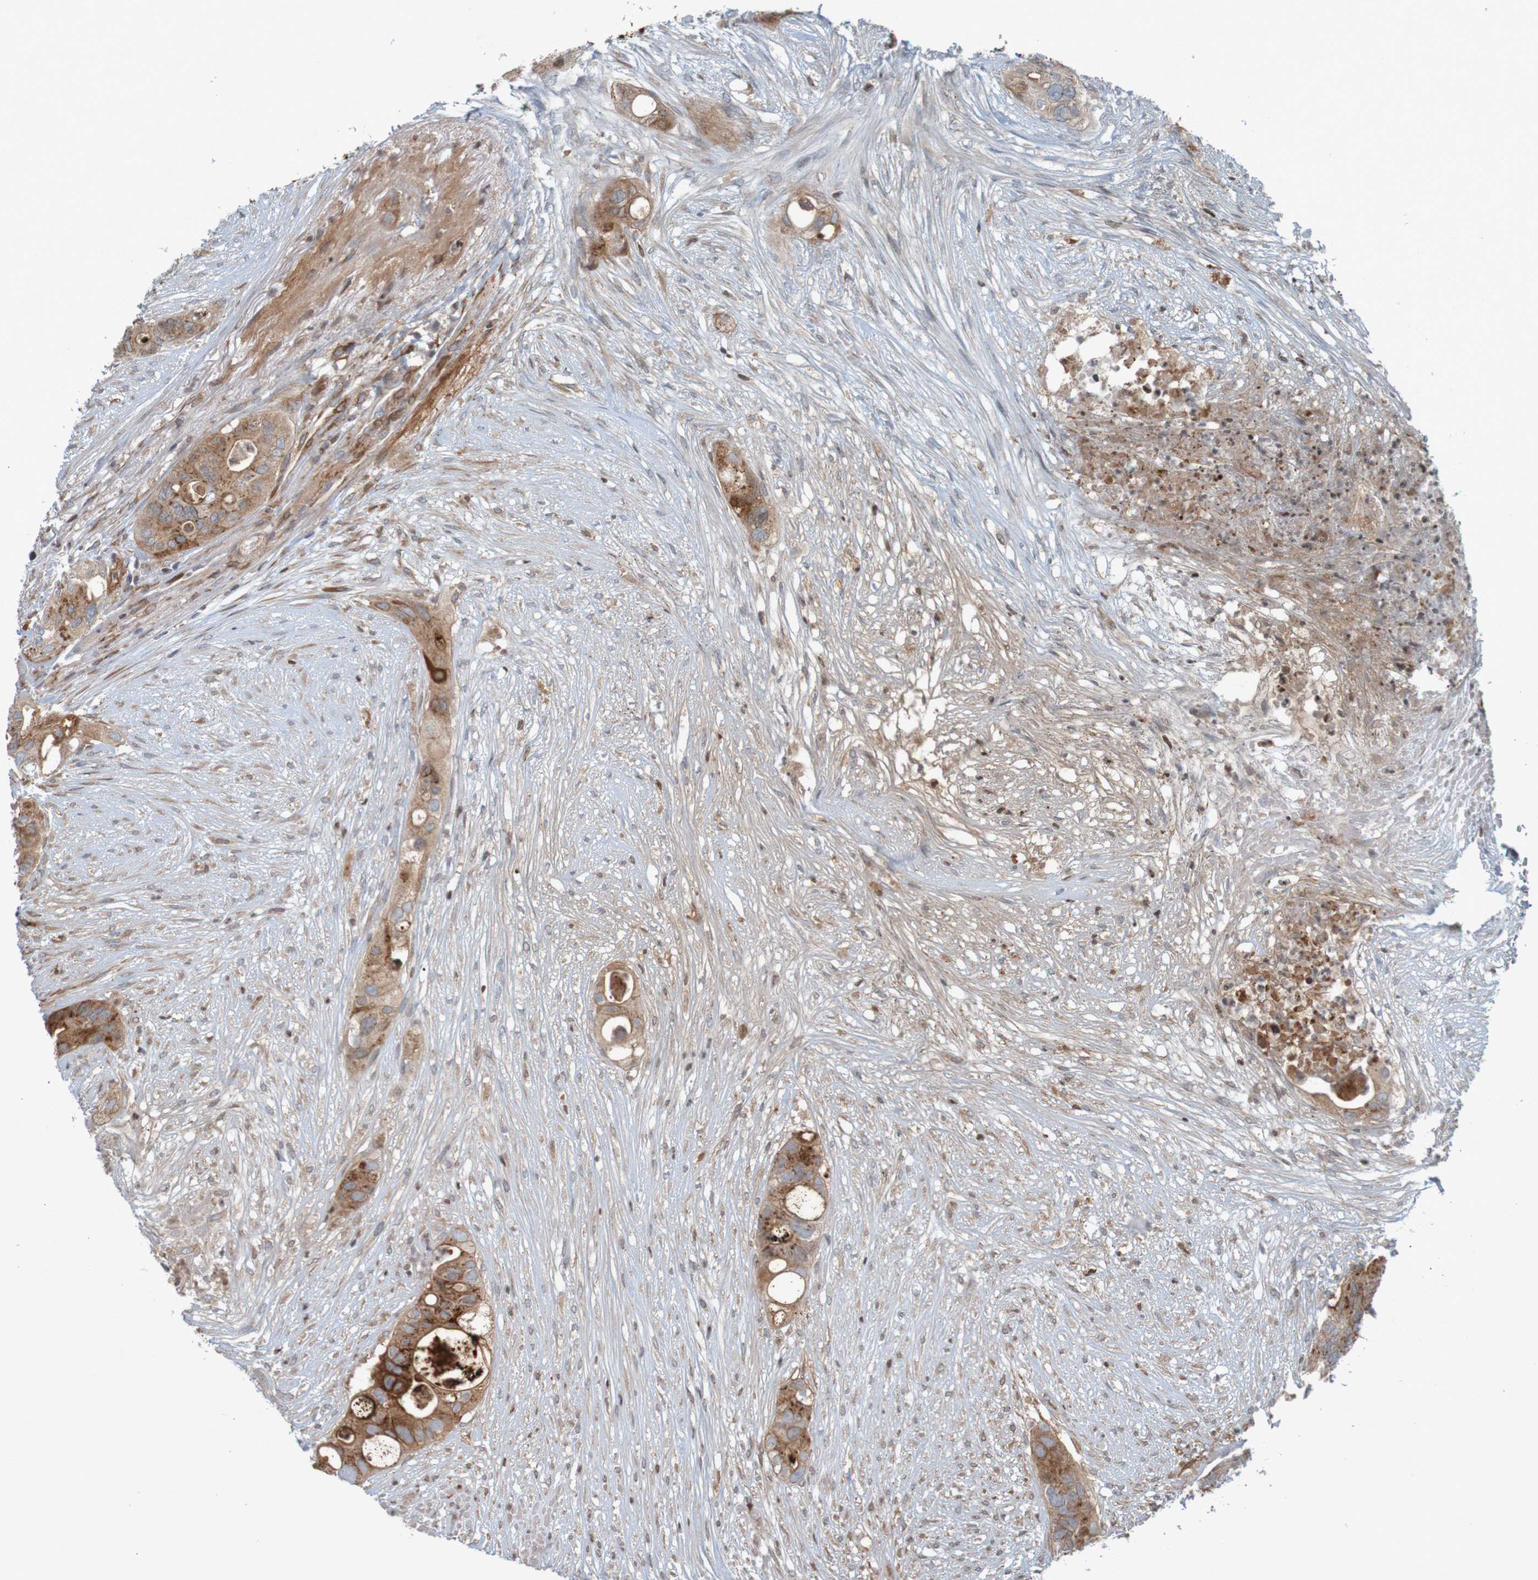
{"staining": {"intensity": "strong", "quantity": ">75%", "location": "cytoplasmic/membranous"}, "tissue": "colorectal cancer", "cell_type": "Tumor cells", "image_type": "cancer", "snomed": [{"axis": "morphology", "description": "Adenocarcinoma, NOS"}, {"axis": "topography", "description": "Colon"}], "caption": "Adenocarcinoma (colorectal) stained for a protein displays strong cytoplasmic/membranous positivity in tumor cells.", "gene": "GUCY1A1", "patient": {"sex": "female", "age": 57}}